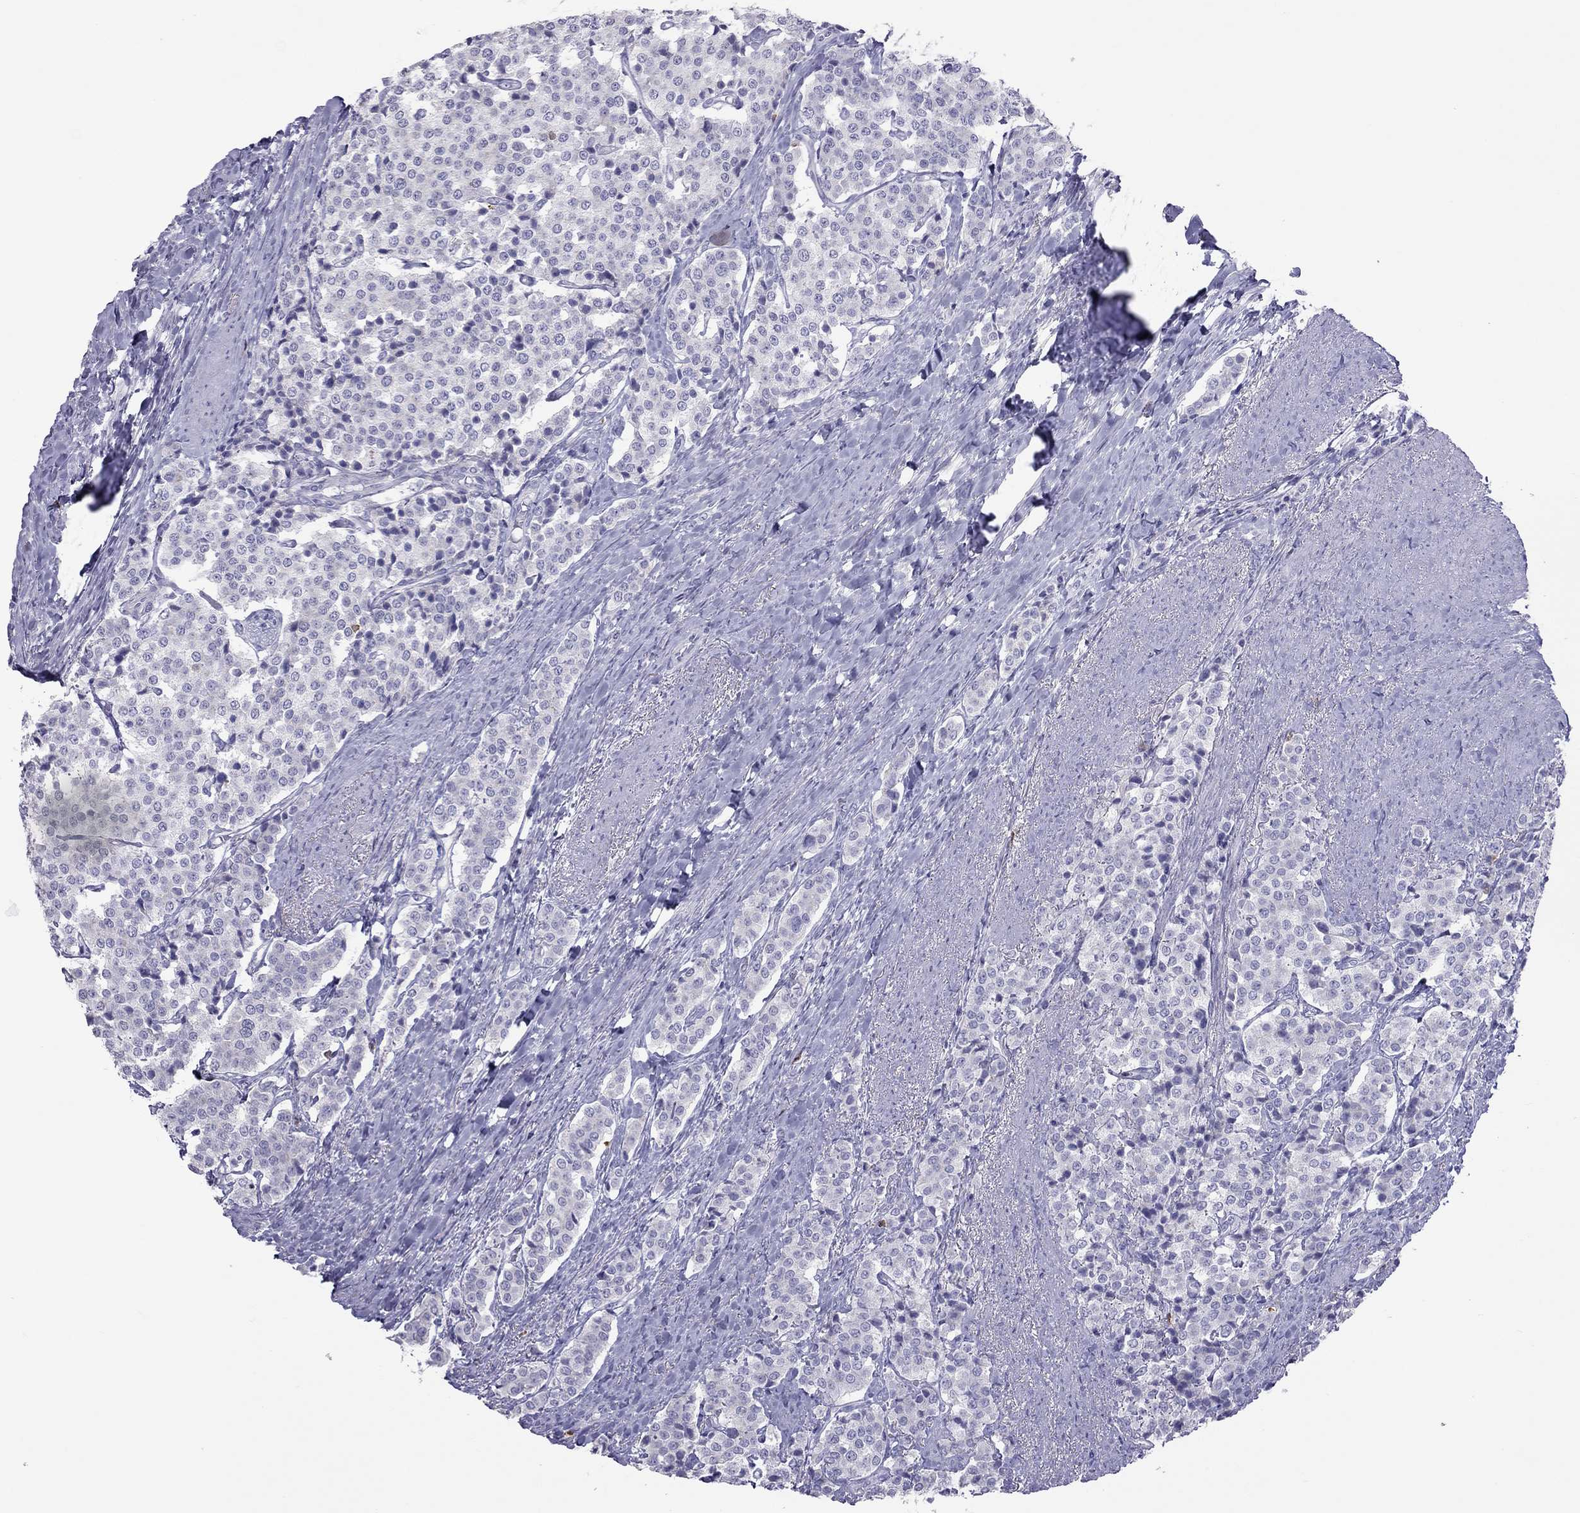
{"staining": {"intensity": "negative", "quantity": "none", "location": "none"}, "tissue": "carcinoid", "cell_type": "Tumor cells", "image_type": "cancer", "snomed": [{"axis": "morphology", "description": "Carcinoid, malignant, NOS"}, {"axis": "topography", "description": "Small intestine"}], "caption": "A histopathology image of malignant carcinoid stained for a protein exhibits no brown staining in tumor cells.", "gene": "SH2D2A", "patient": {"sex": "female", "age": 58}}